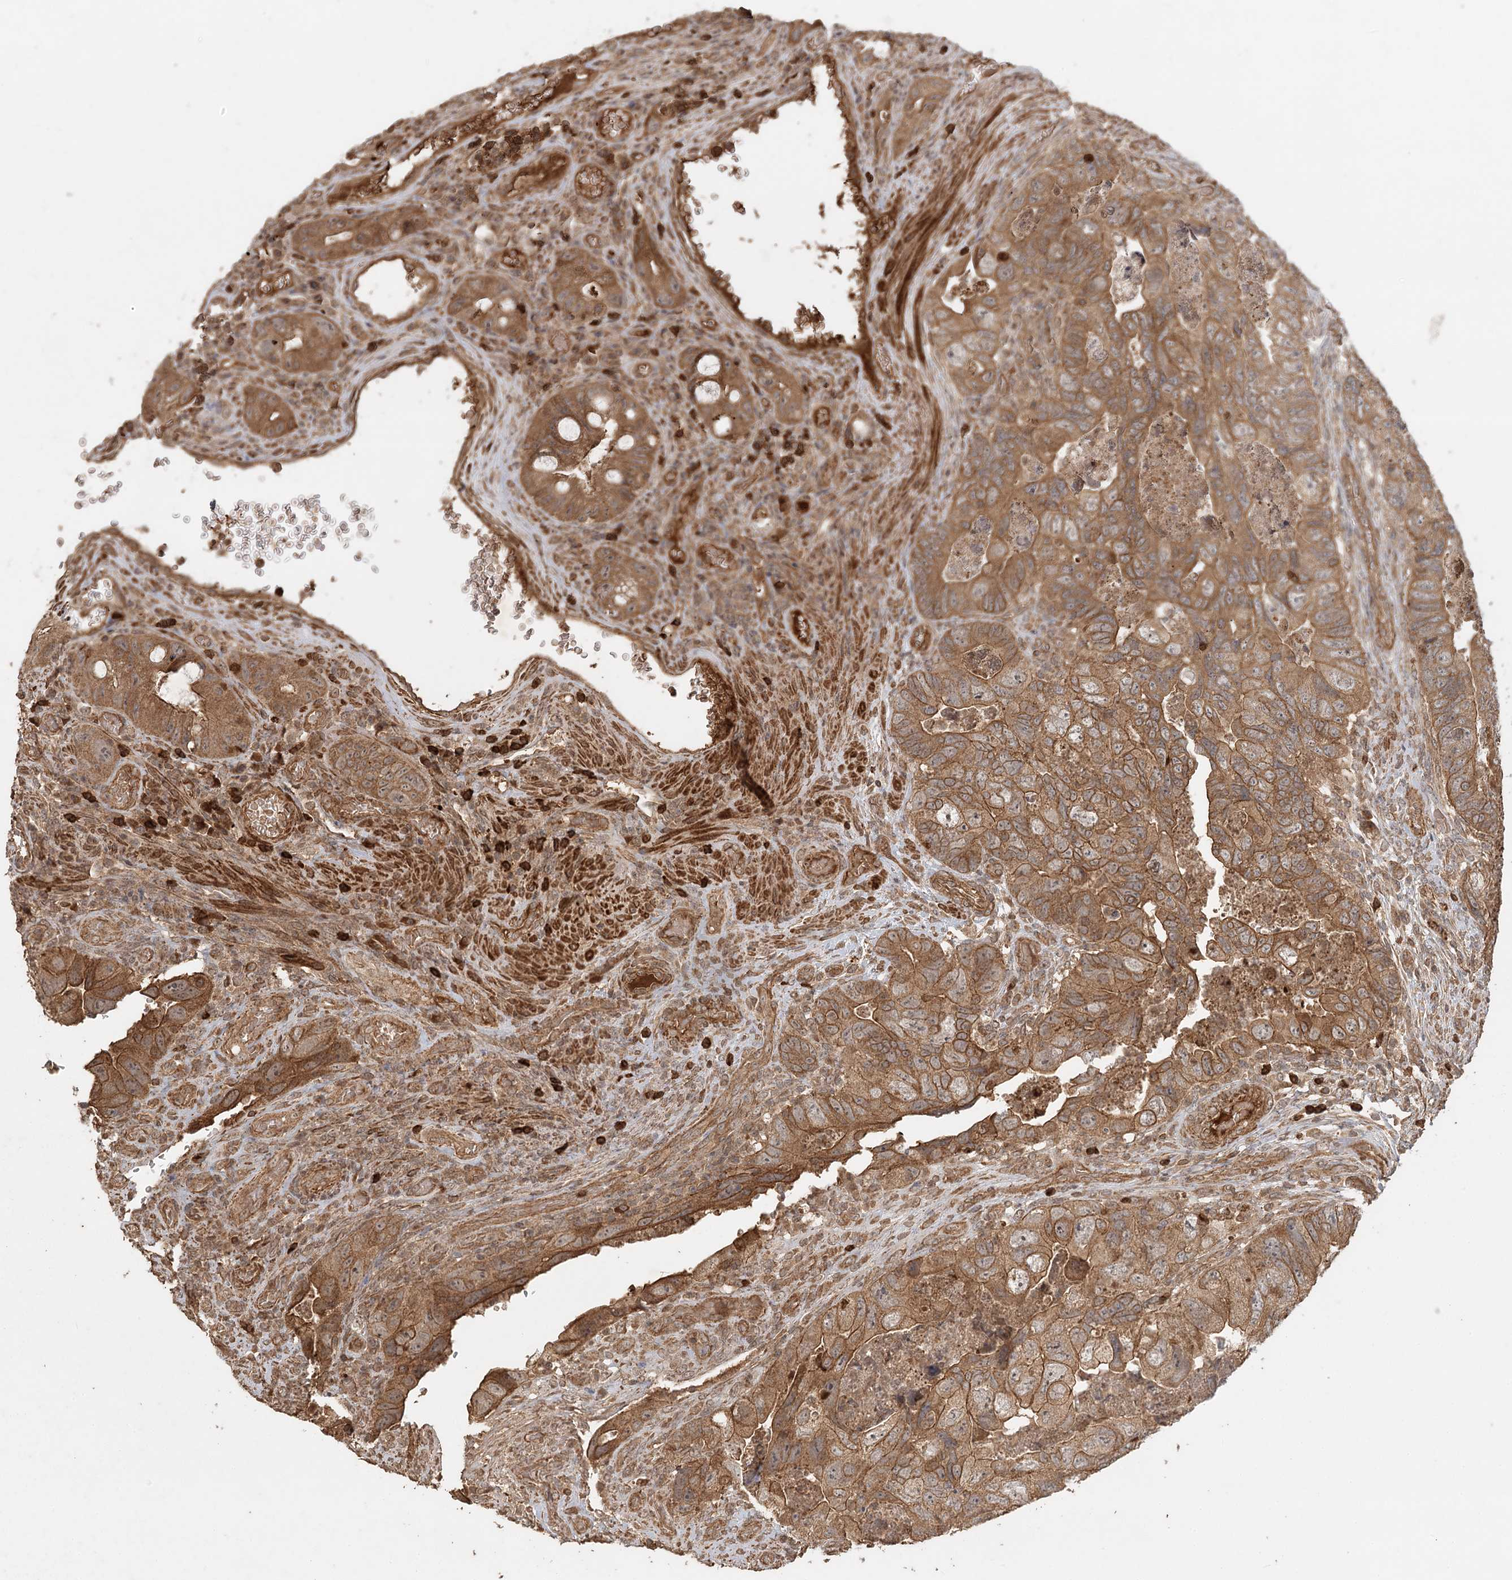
{"staining": {"intensity": "moderate", "quantity": ">75%", "location": "cytoplasmic/membranous"}, "tissue": "colorectal cancer", "cell_type": "Tumor cells", "image_type": "cancer", "snomed": [{"axis": "morphology", "description": "Adenocarcinoma, NOS"}, {"axis": "topography", "description": "Rectum"}], "caption": "Immunohistochemical staining of human adenocarcinoma (colorectal) reveals medium levels of moderate cytoplasmic/membranous protein positivity in approximately >75% of tumor cells.", "gene": "ARL13A", "patient": {"sex": "male", "age": 63}}